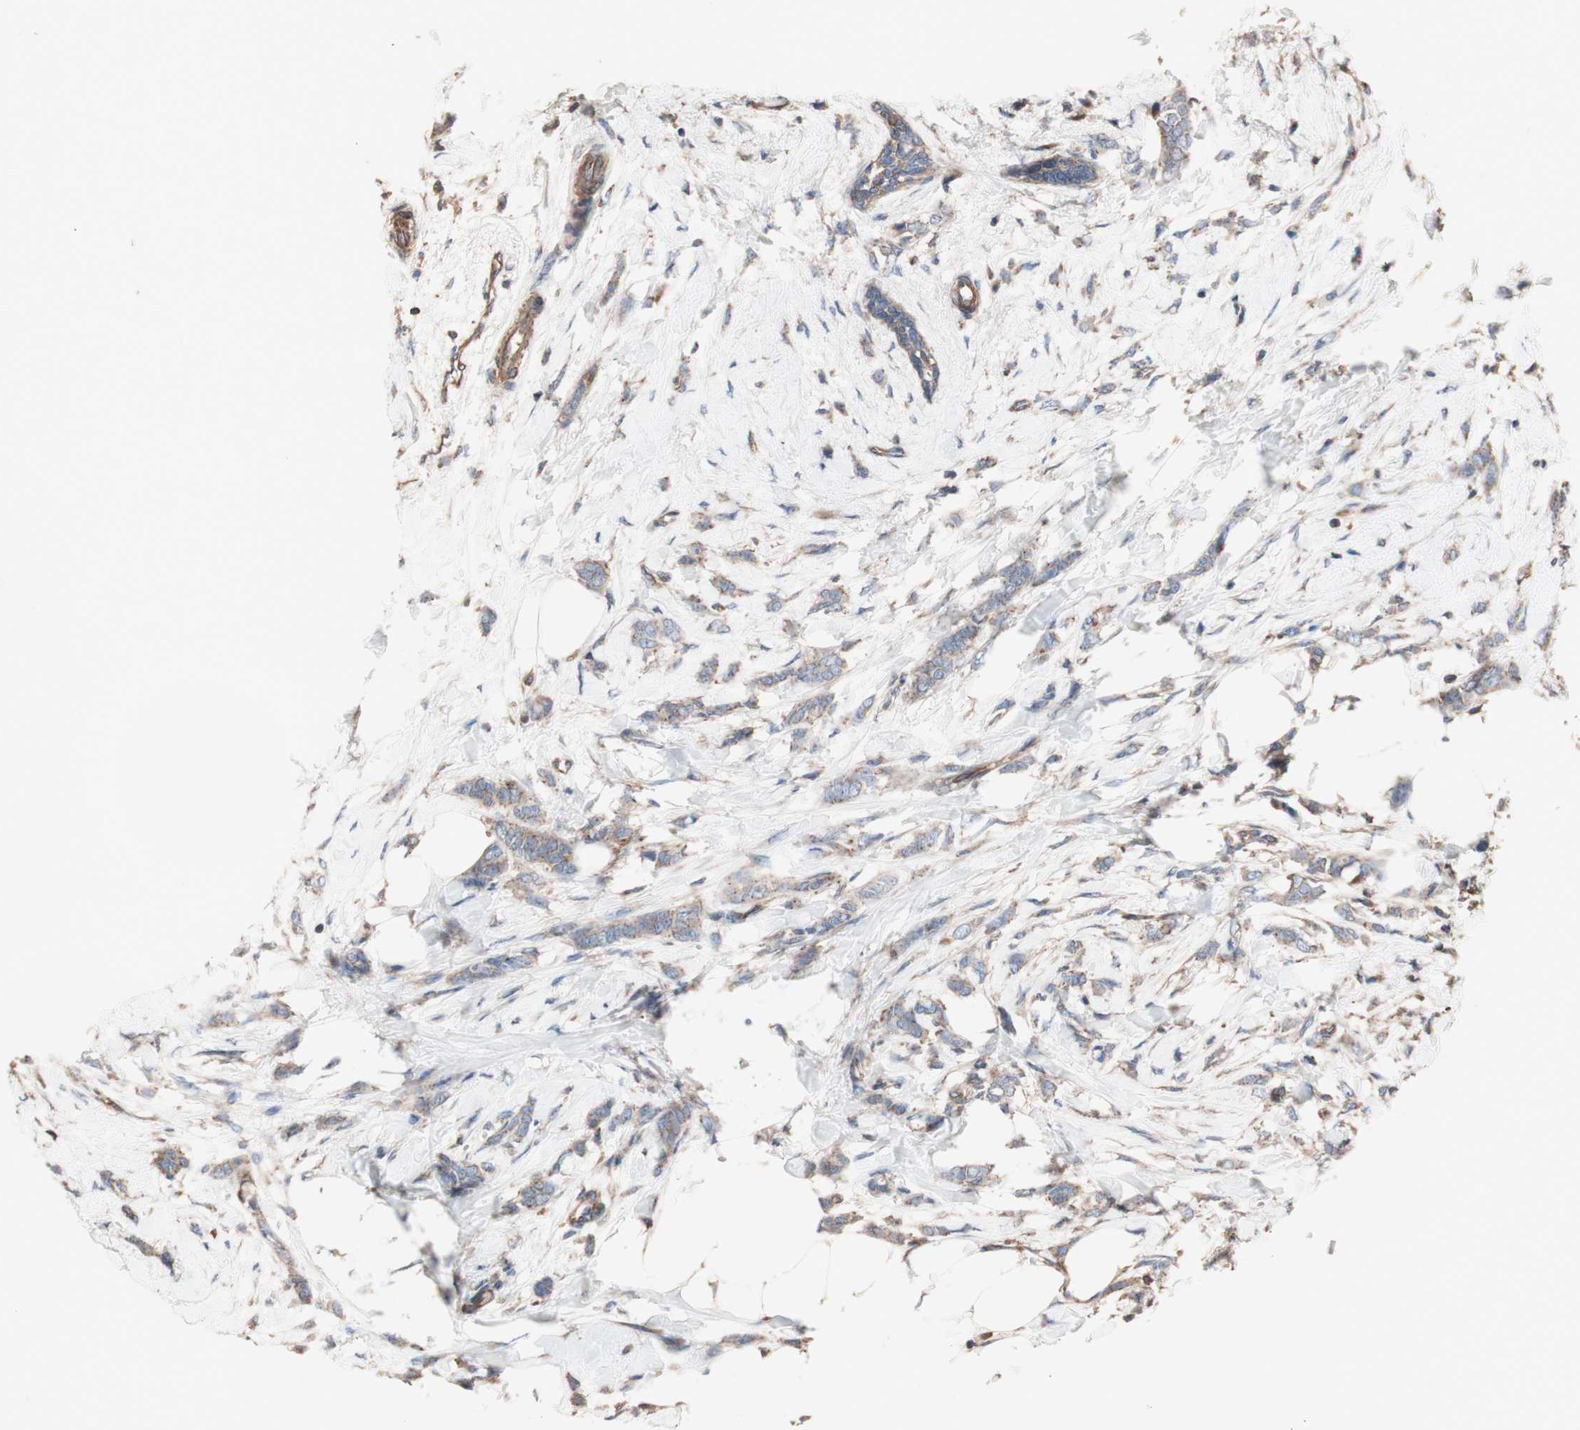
{"staining": {"intensity": "weak", "quantity": ">75%", "location": "cytoplasmic/membranous"}, "tissue": "breast cancer", "cell_type": "Tumor cells", "image_type": "cancer", "snomed": [{"axis": "morphology", "description": "Lobular carcinoma, in situ"}, {"axis": "morphology", "description": "Lobular carcinoma"}, {"axis": "topography", "description": "Breast"}], "caption": "Tumor cells reveal low levels of weak cytoplasmic/membranous staining in about >75% of cells in breast cancer (lobular carcinoma in situ).", "gene": "COPB1", "patient": {"sex": "female", "age": 41}}